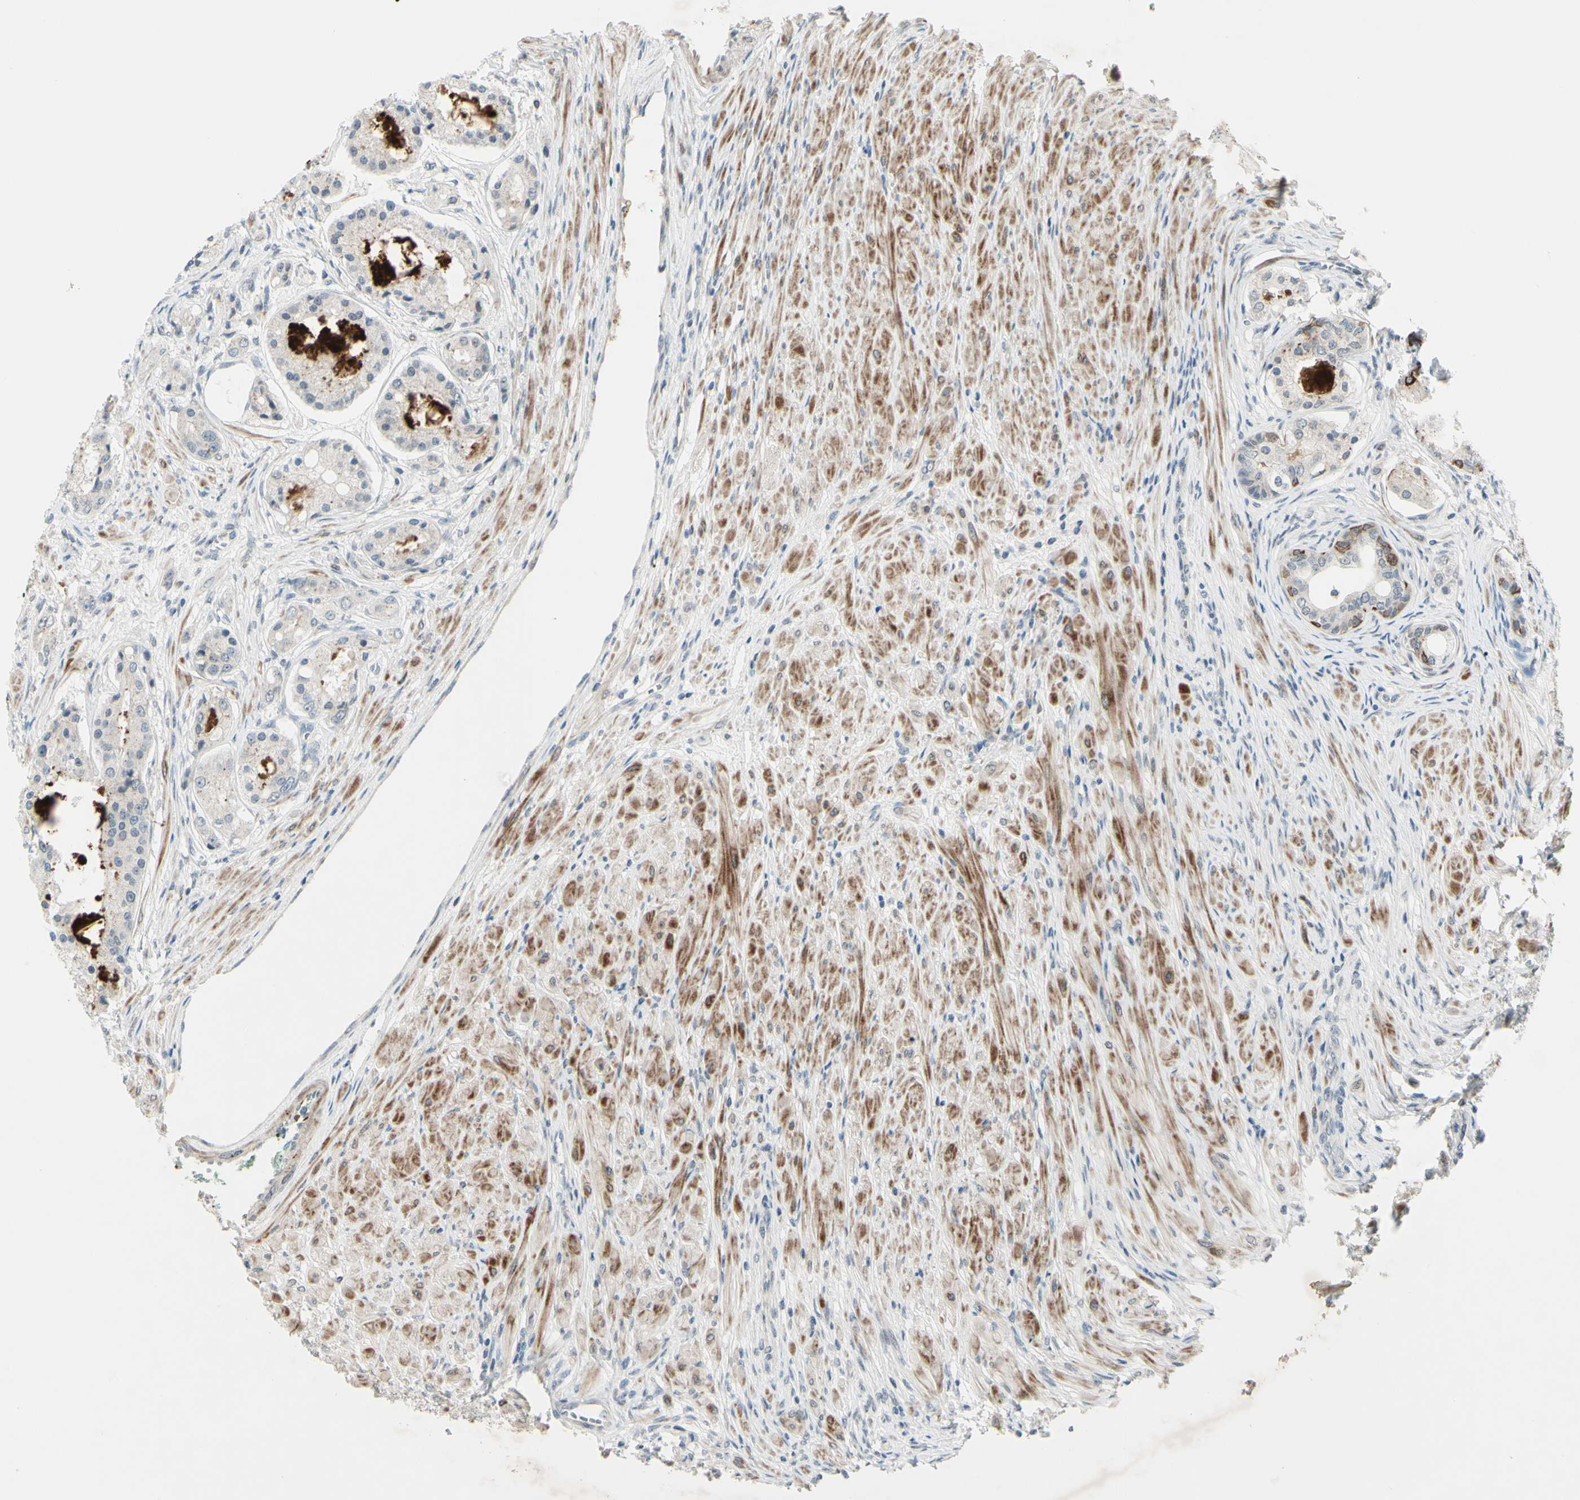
{"staining": {"intensity": "negative", "quantity": "none", "location": "none"}, "tissue": "prostate cancer", "cell_type": "Tumor cells", "image_type": "cancer", "snomed": [{"axis": "morphology", "description": "Adenocarcinoma, High grade"}, {"axis": "topography", "description": "Prostate"}], "caption": "The immunohistochemistry micrograph has no significant staining in tumor cells of prostate cancer tissue.", "gene": "FGFR2", "patient": {"sex": "male", "age": 59}}